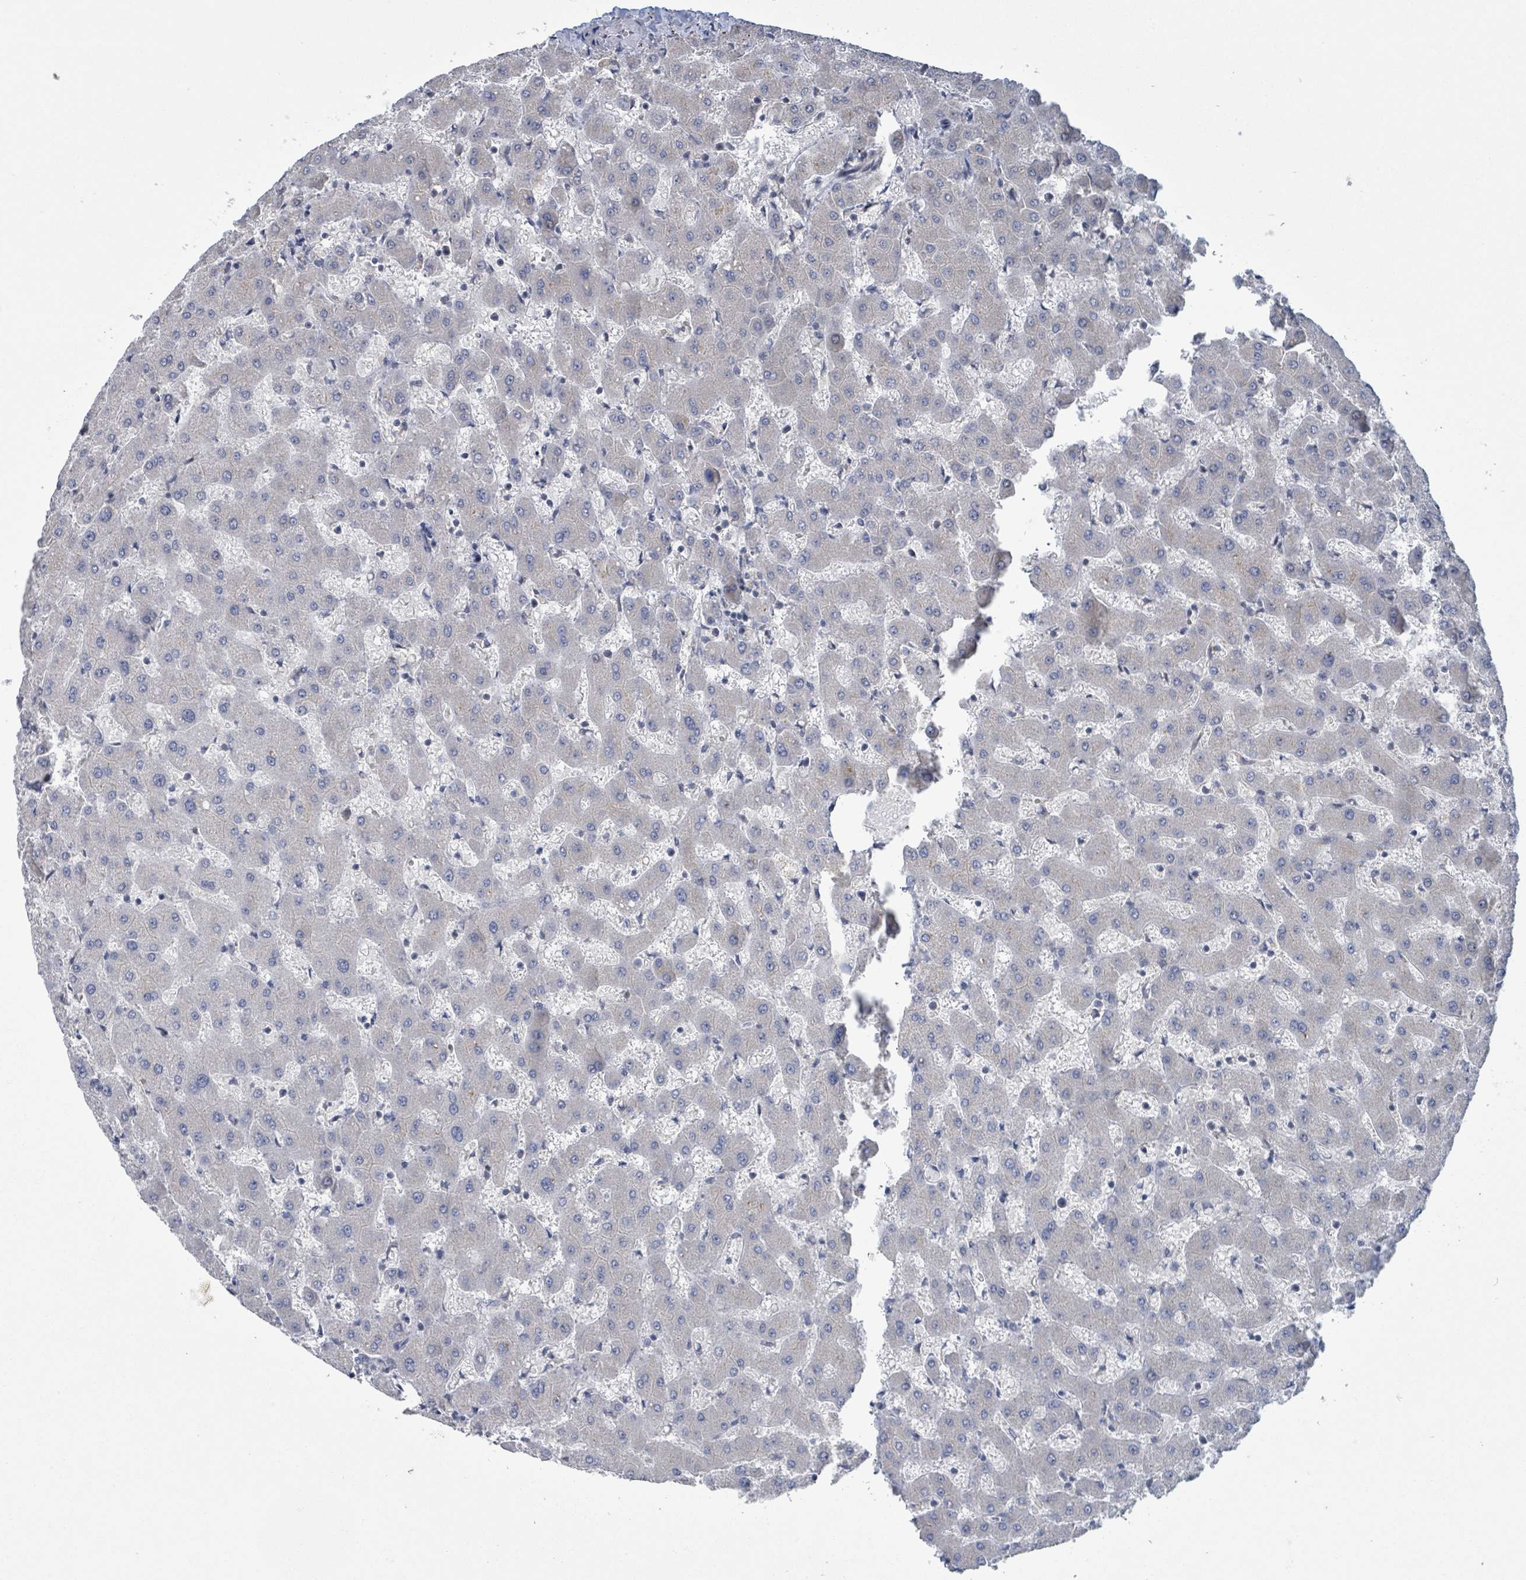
{"staining": {"intensity": "negative", "quantity": "none", "location": "none"}, "tissue": "liver", "cell_type": "Cholangiocytes", "image_type": "normal", "snomed": [{"axis": "morphology", "description": "Normal tissue, NOS"}, {"axis": "topography", "description": "Liver"}], "caption": "This is a micrograph of immunohistochemistry (IHC) staining of normal liver, which shows no positivity in cholangiocytes. (Stains: DAB immunohistochemistry (IHC) with hematoxylin counter stain, Microscopy: brightfield microscopy at high magnification).", "gene": "ZBTB14", "patient": {"sex": "female", "age": 63}}